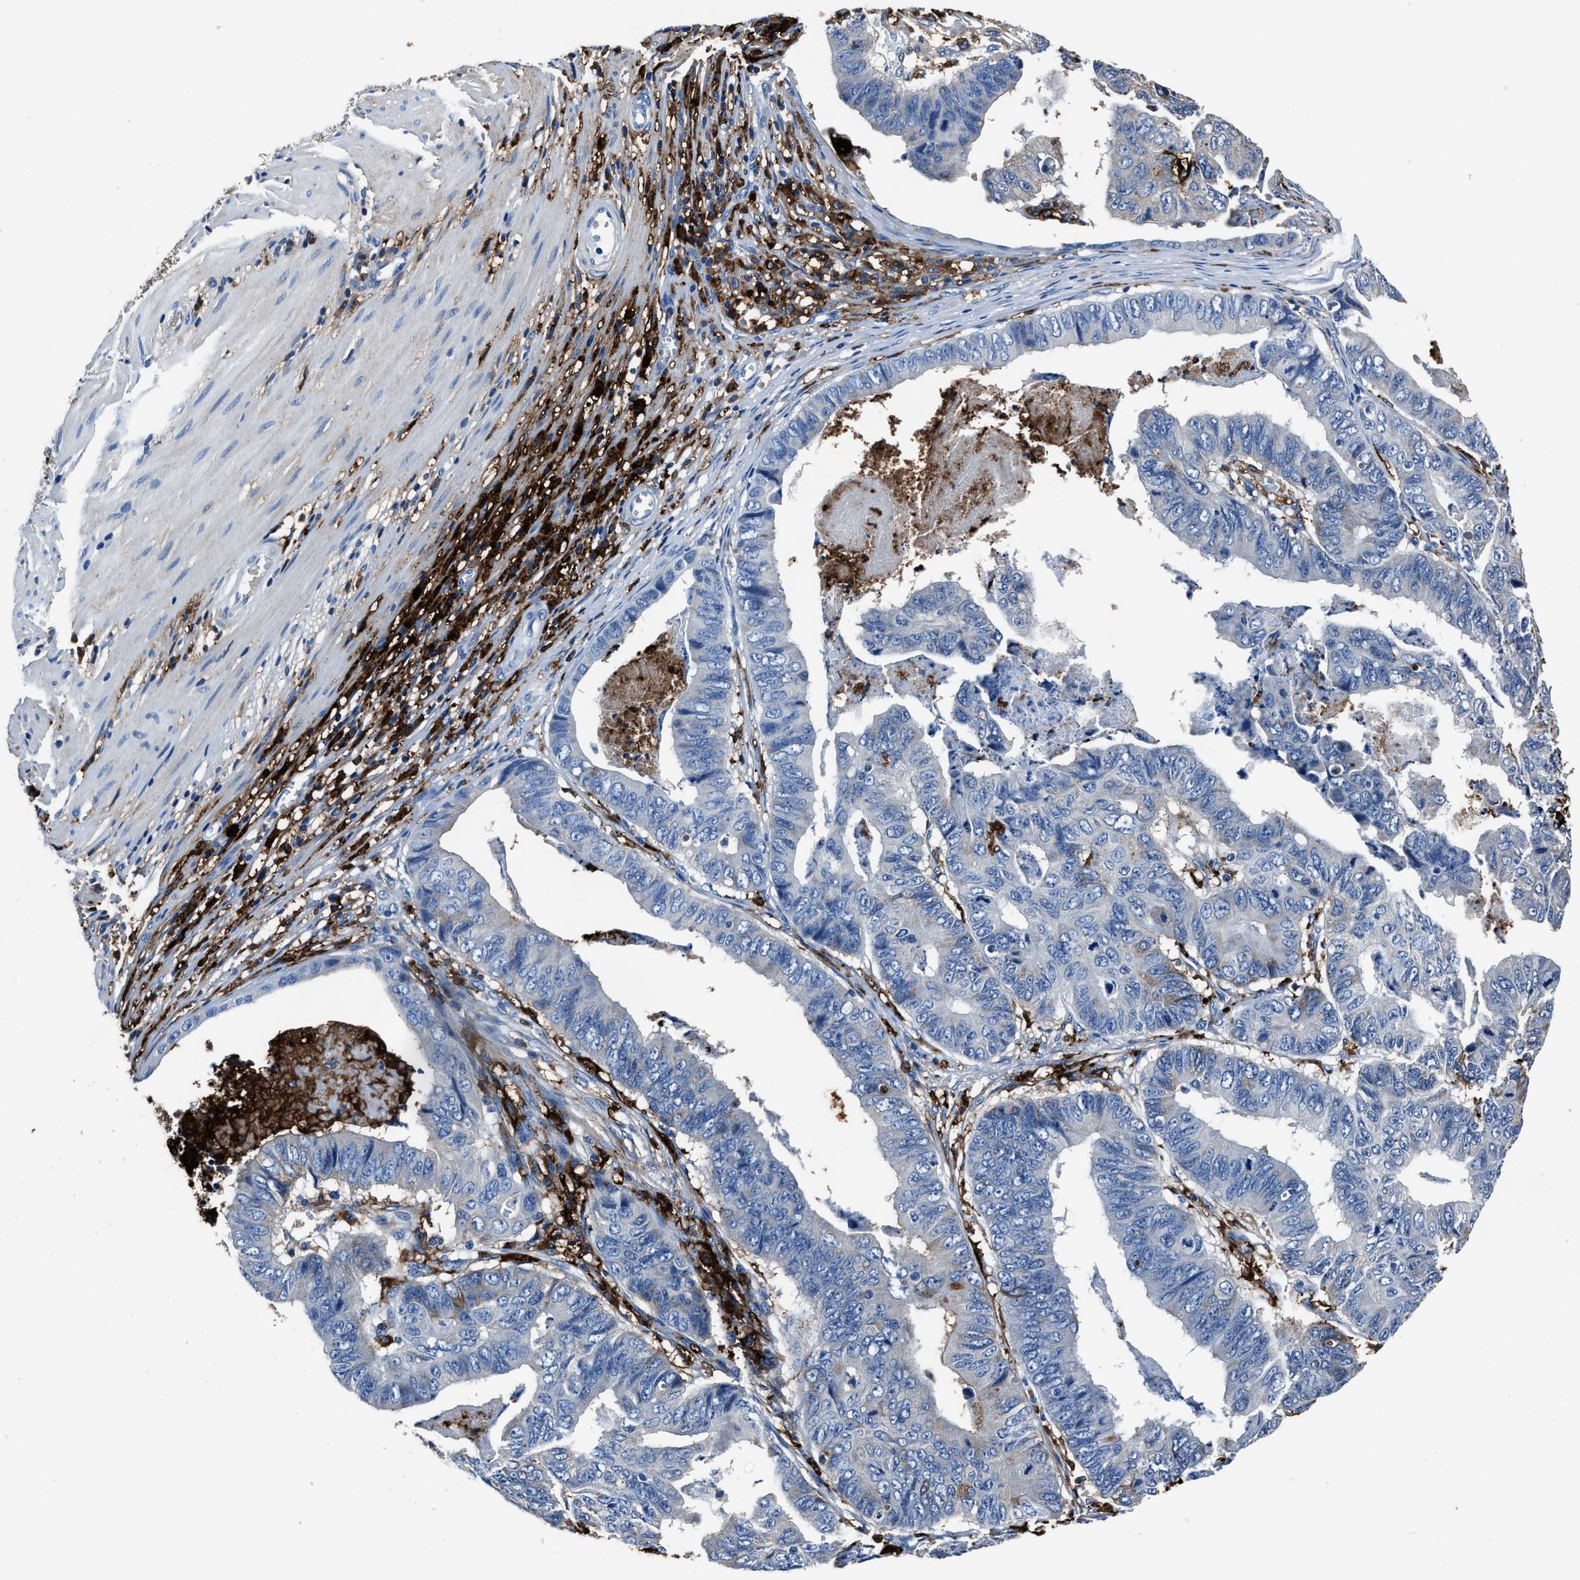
{"staining": {"intensity": "negative", "quantity": "none", "location": "none"}, "tissue": "stomach cancer", "cell_type": "Tumor cells", "image_type": "cancer", "snomed": [{"axis": "morphology", "description": "Adenocarcinoma, NOS"}, {"axis": "topography", "description": "Stomach, lower"}], "caption": "IHC of stomach cancer displays no expression in tumor cells.", "gene": "FTL", "patient": {"sex": "male", "age": 77}}